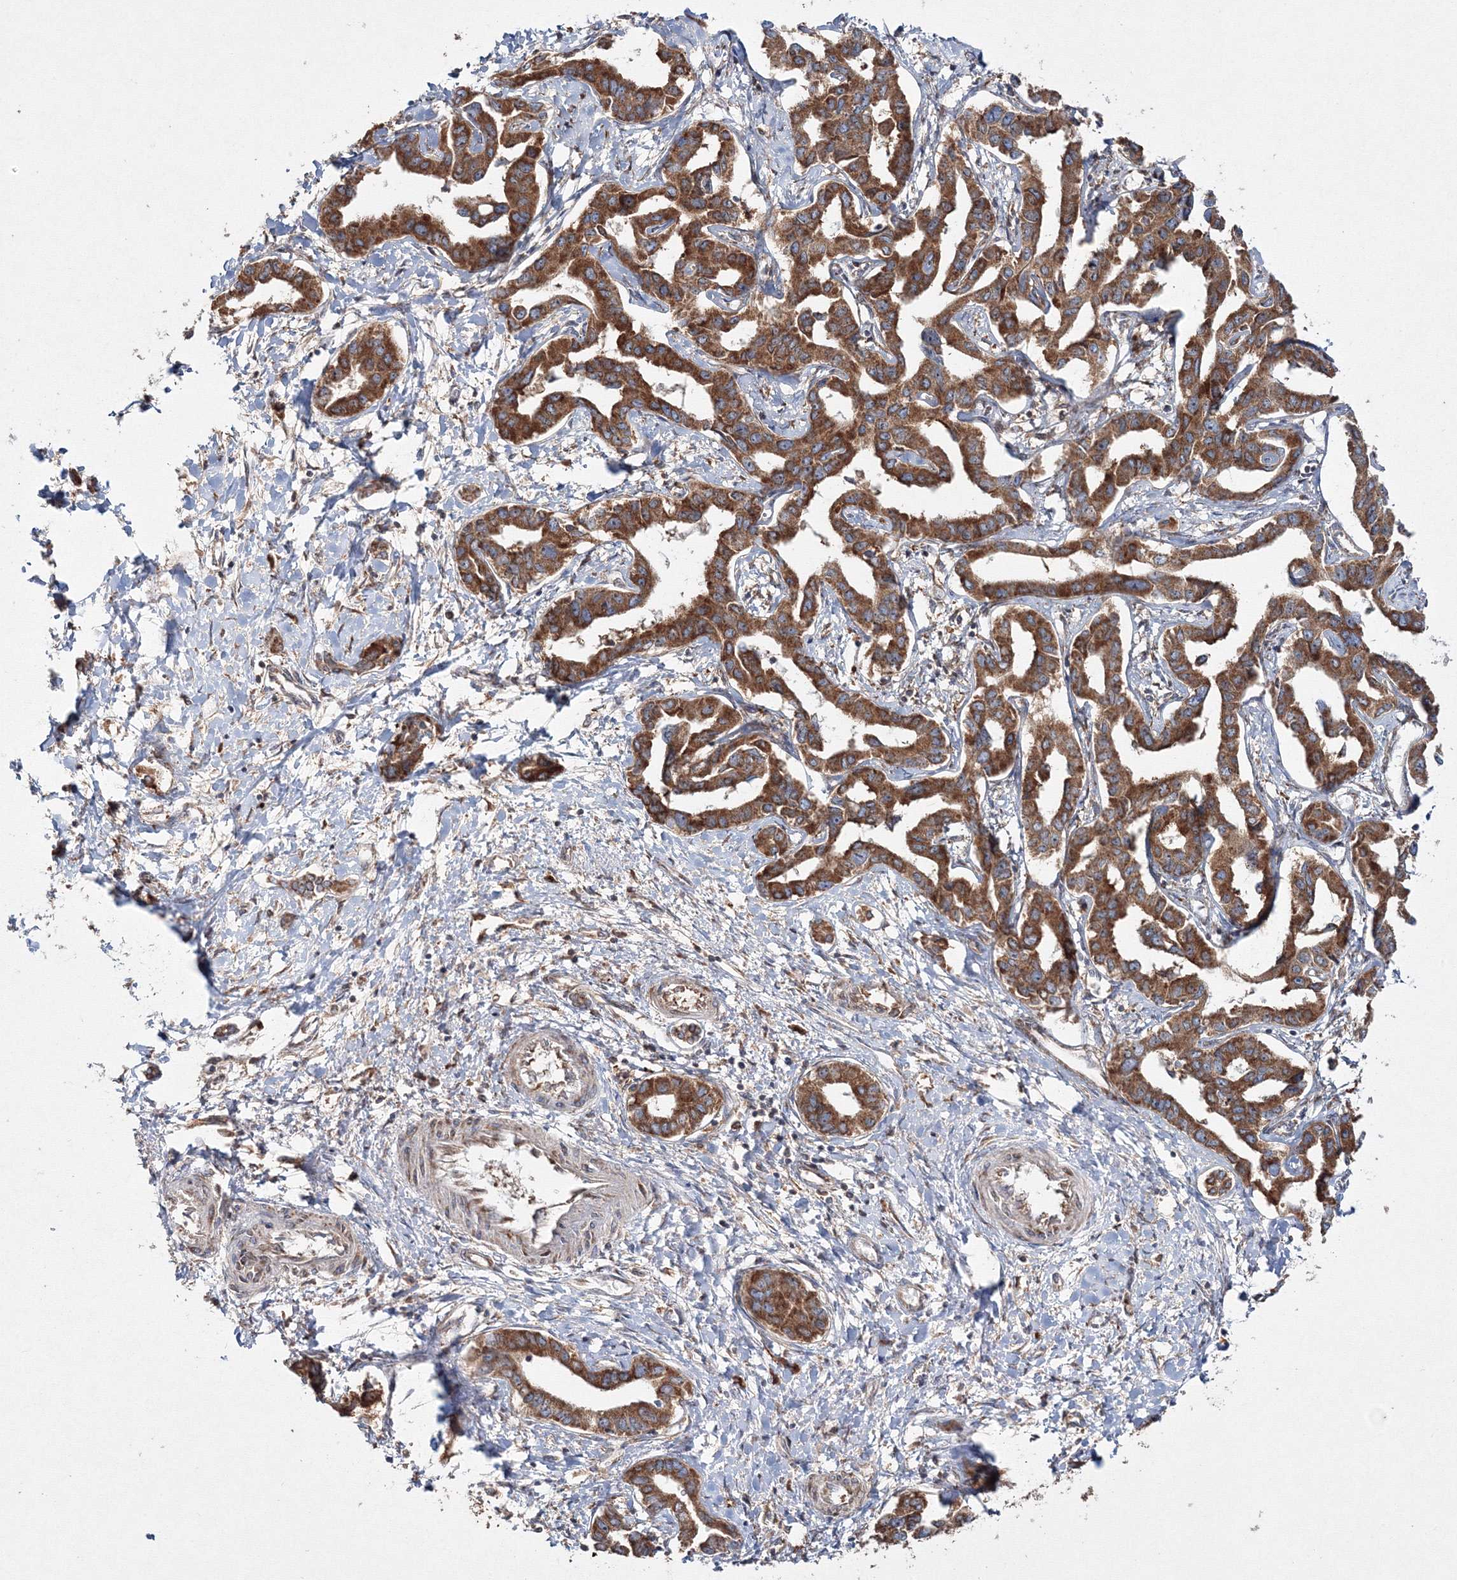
{"staining": {"intensity": "strong", "quantity": ">75%", "location": "cytoplasmic/membranous"}, "tissue": "liver cancer", "cell_type": "Tumor cells", "image_type": "cancer", "snomed": [{"axis": "morphology", "description": "Cholangiocarcinoma"}, {"axis": "topography", "description": "Liver"}], "caption": "Liver cancer (cholangiocarcinoma) tissue shows strong cytoplasmic/membranous positivity in approximately >75% of tumor cells", "gene": "PEX13", "patient": {"sex": "male", "age": 59}}